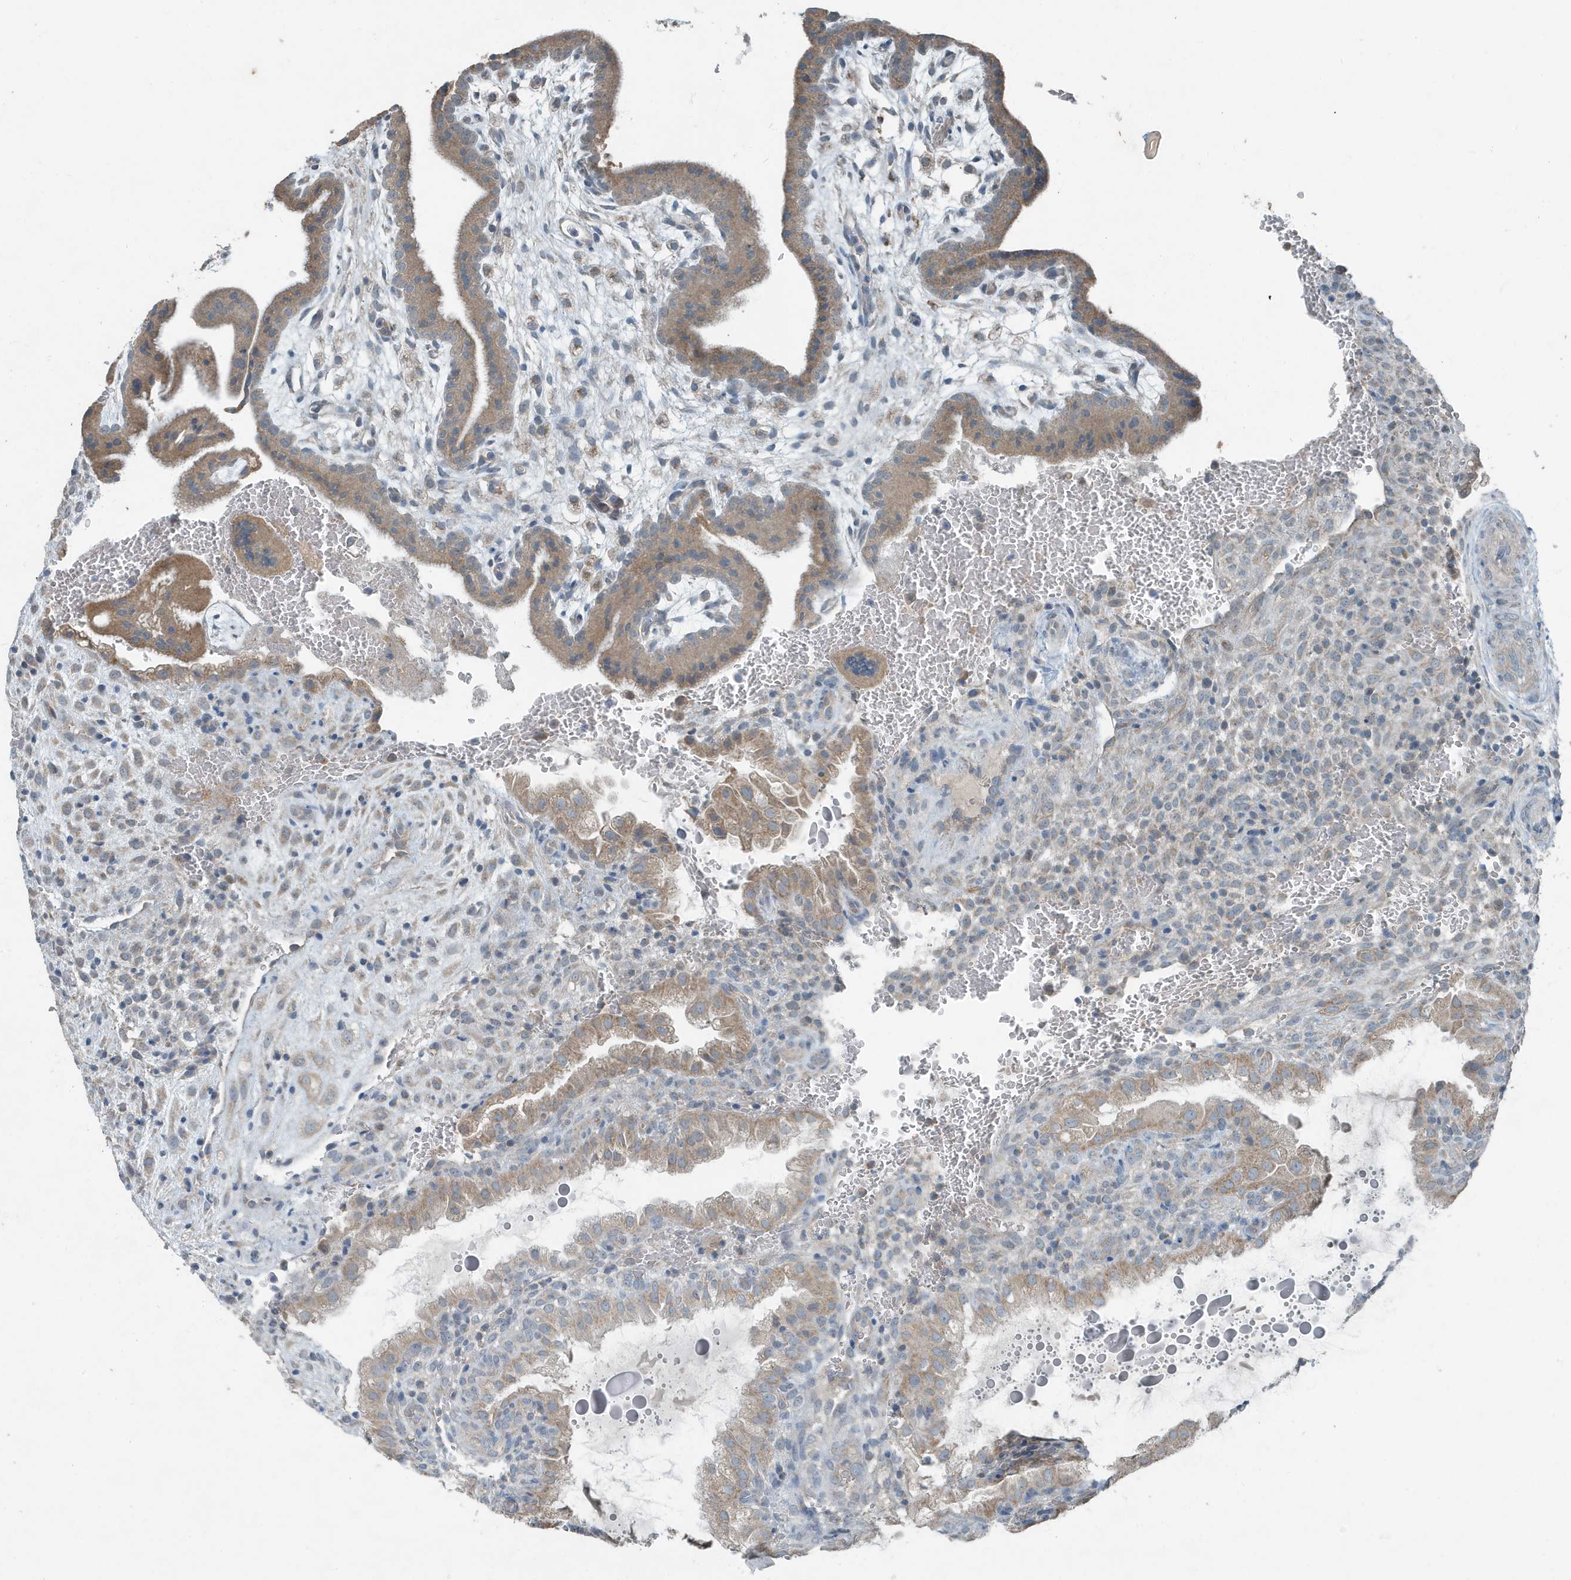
{"staining": {"intensity": "weak", "quantity": ">75%", "location": "cytoplasmic/membranous"}, "tissue": "placenta", "cell_type": "Decidual cells", "image_type": "normal", "snomed": [{"axis": "morphology", "description": "Normal tissue, NOS"}, {"axis": "topography", "description": "Placenta"}], "caption": "Human placenta stained for a protein (brown) shows weak cytoplasmic/membranous positive expression in approximately >75% of decidual cells.", "gene": "MT", "patient": {"sex": "female", "age": 35}}